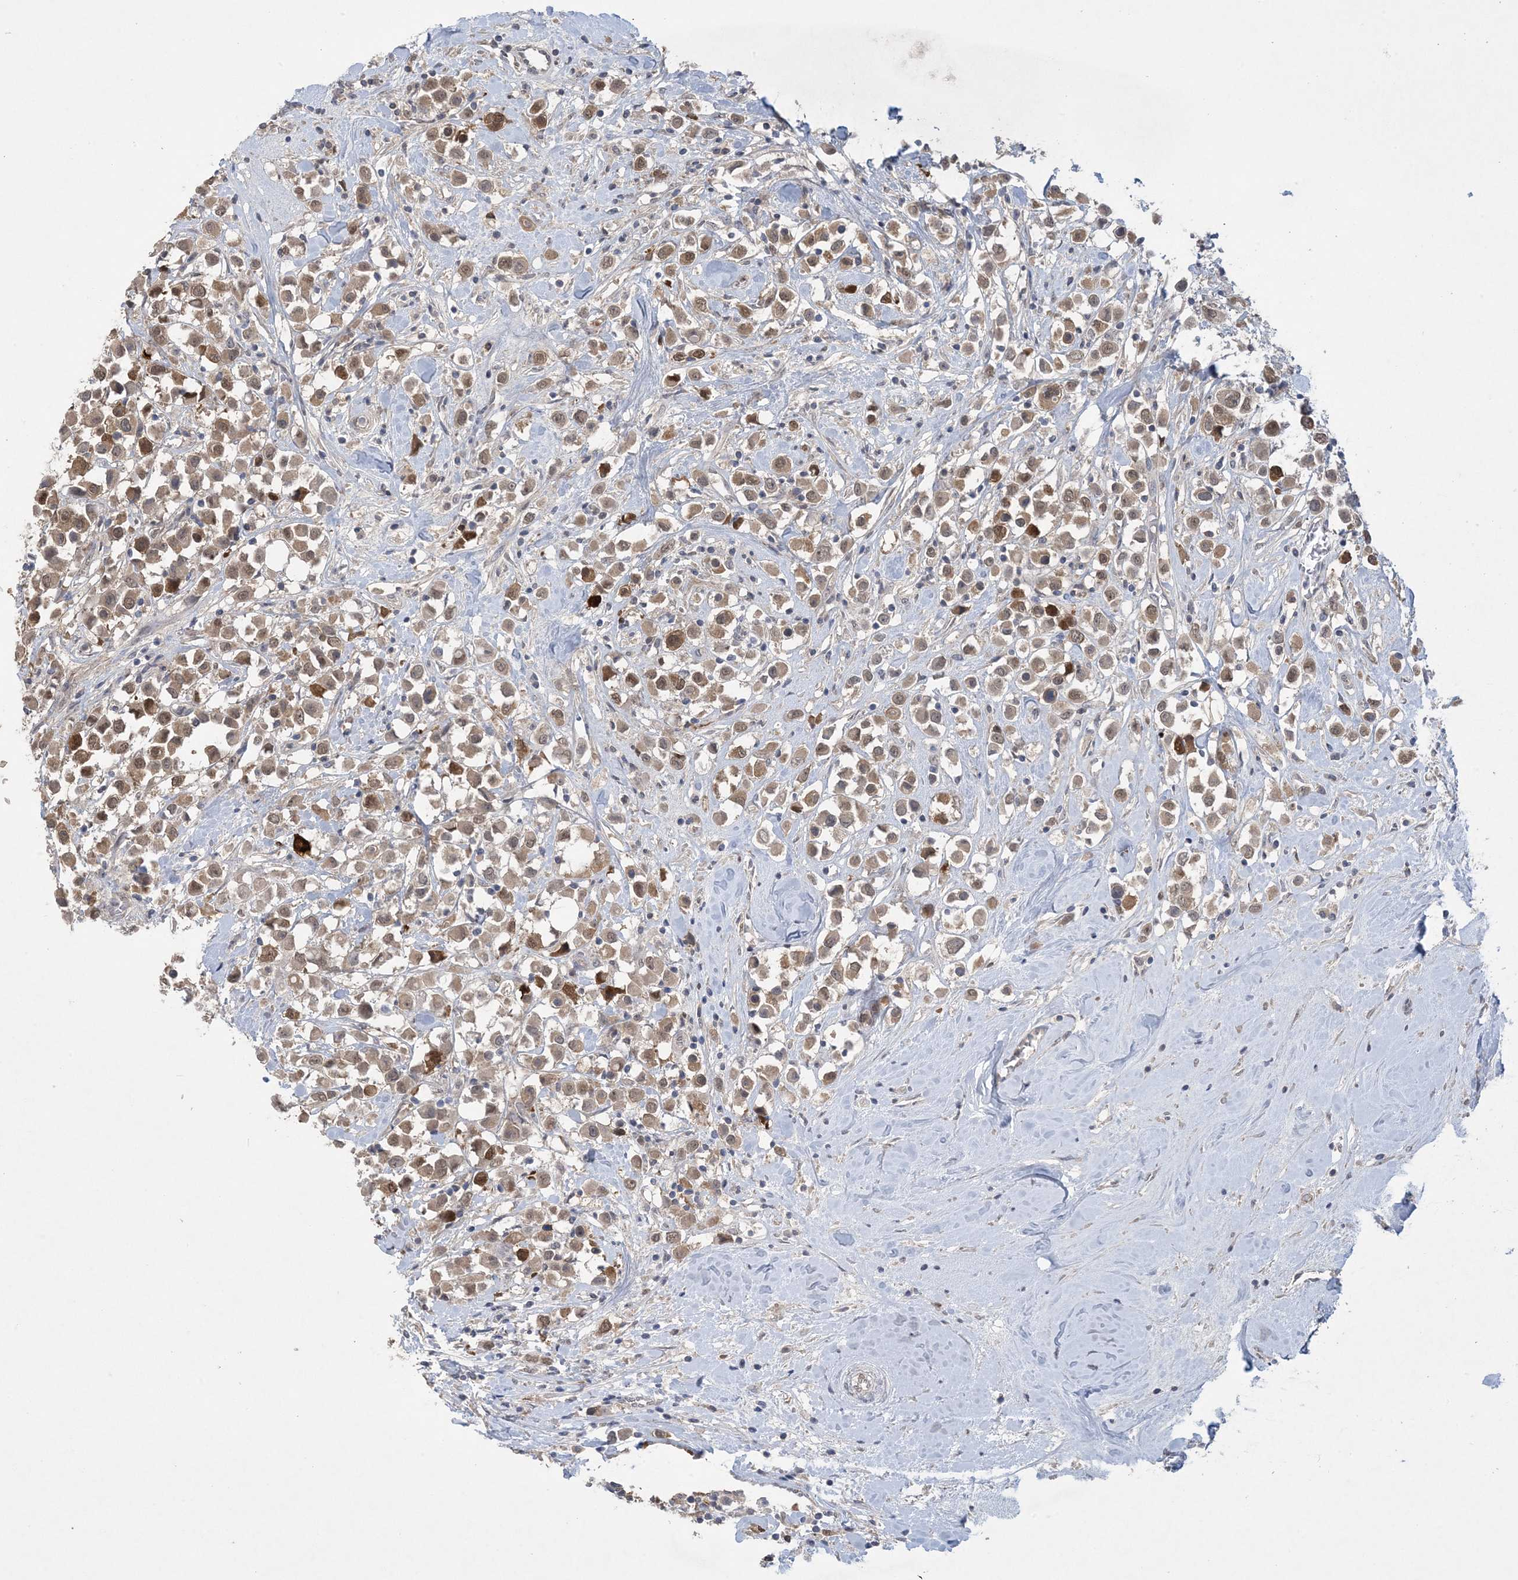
{"staining": {"intensity": "moderate", "quantity": ">75%", "location": "cytoplasmic/membranous,nuclear"}, "tissue": "breast cancer", "cell_type": "Tumor cells", "image_type": "cancer", "snomed": [{"axis": "morphology", "description": "Duct carcinoma"}, {"axis": "topography", "description": "Breast"}], "caption": "IHC (DAB (3,3'-diaminobenzidine)) staining of human breast cancer (infiltrating ductal carcinoma) exhibits moderate cytoplasmic/membranous and nuclear protein positivity in approximately >75% of tumor cells.", "gene": "HMGCS1", "patient": {"sex": "female", "age": 61}}